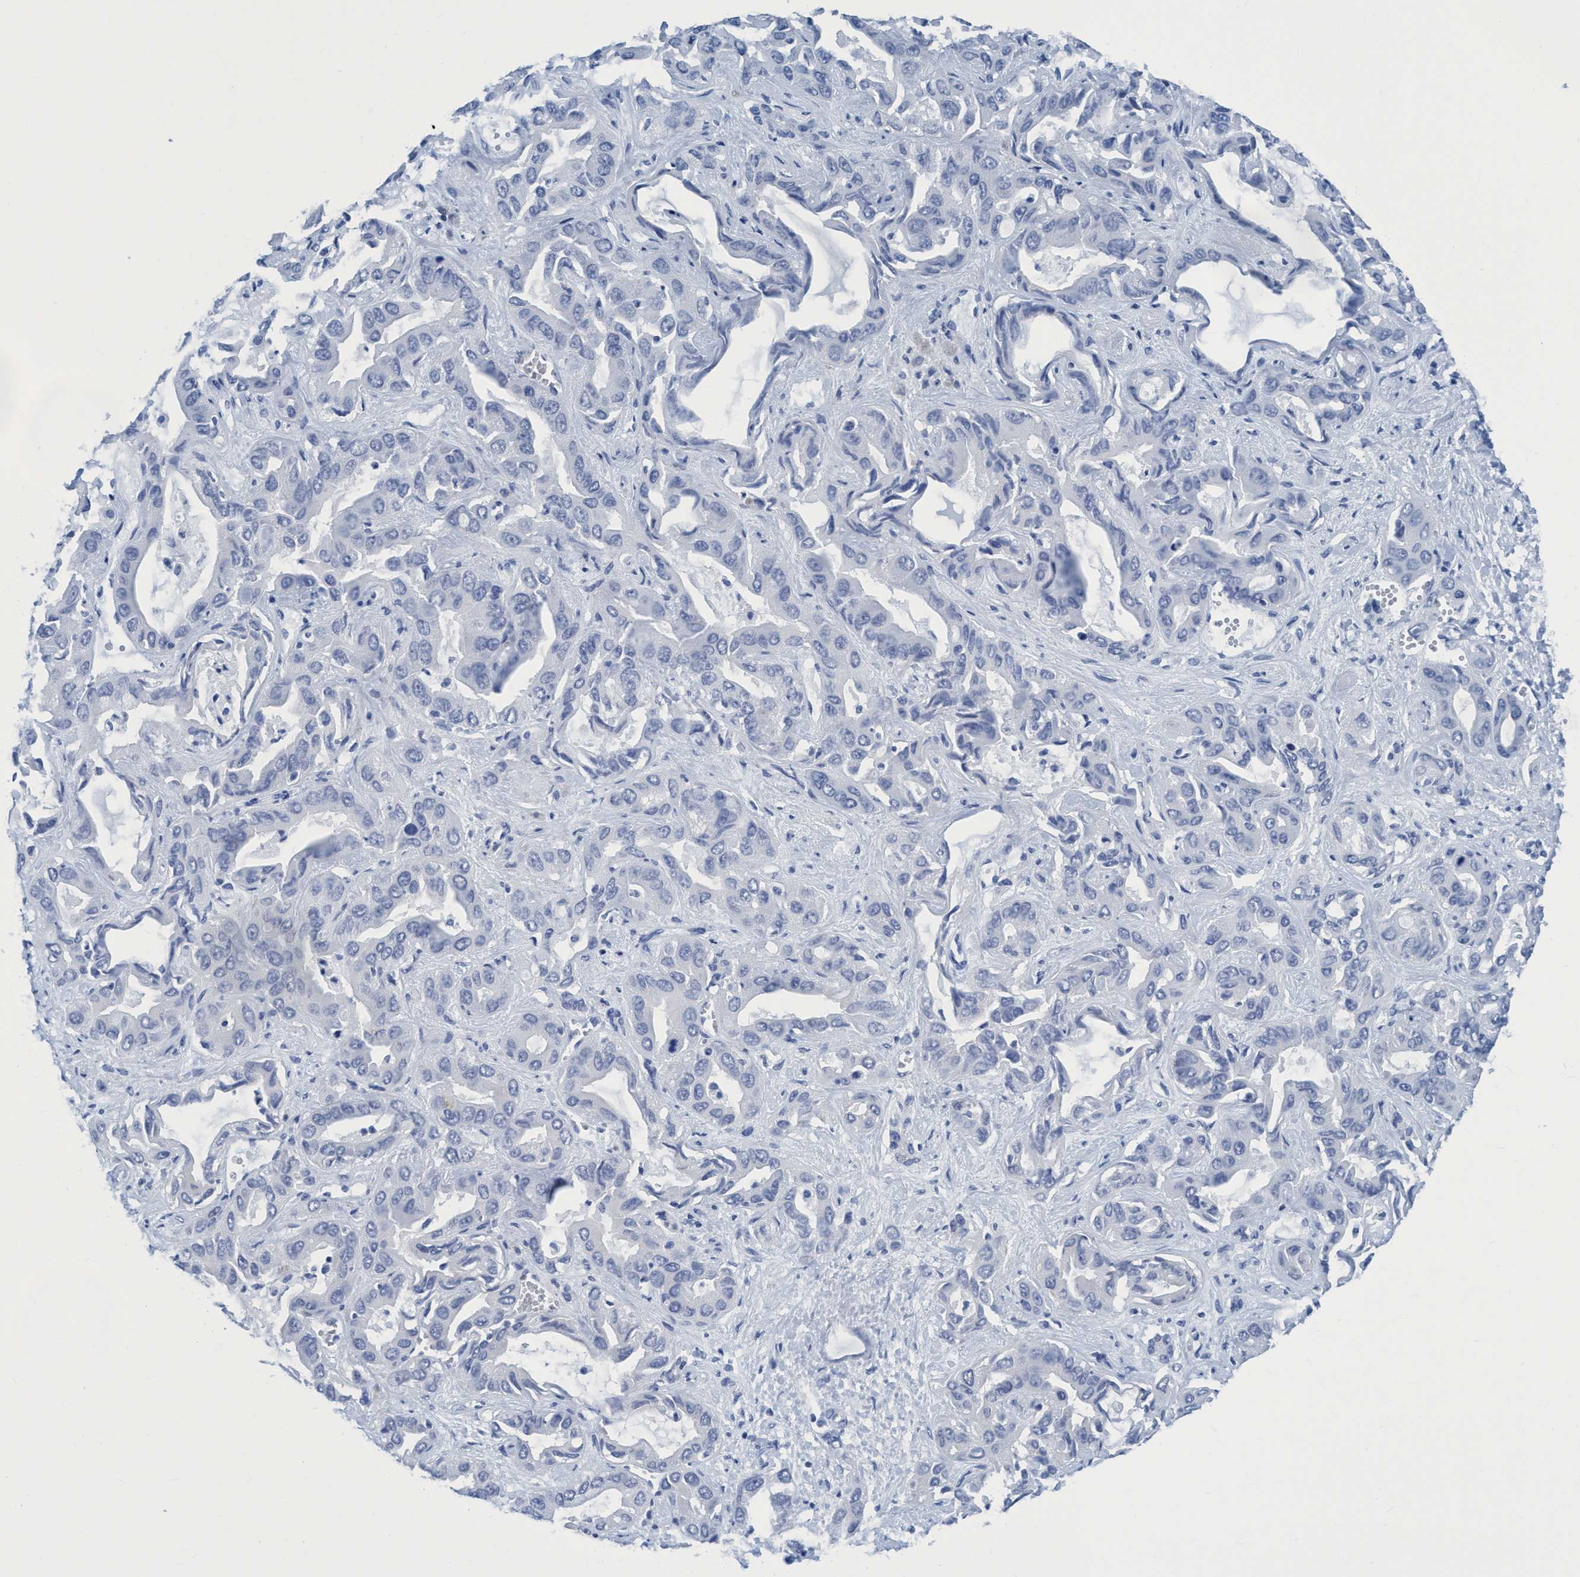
{"staining": {"intensity": "negative", "quantity": "none", "location": "none"}, "tissue": "liver cancer", "cell_type": "Tumor cells", "image_type": "cancer", "snomed": [{"axis": "morphology", "description": "Cholangiocarcinoma"}, {"axis": "topography", "description": "Liver"}], "caption": "Immunohistochemical staining of liver cancer exhibits no significant expression in tumor cells.", "gene": "DNAI1", "patient": {"sex": "female", "age": 52}}